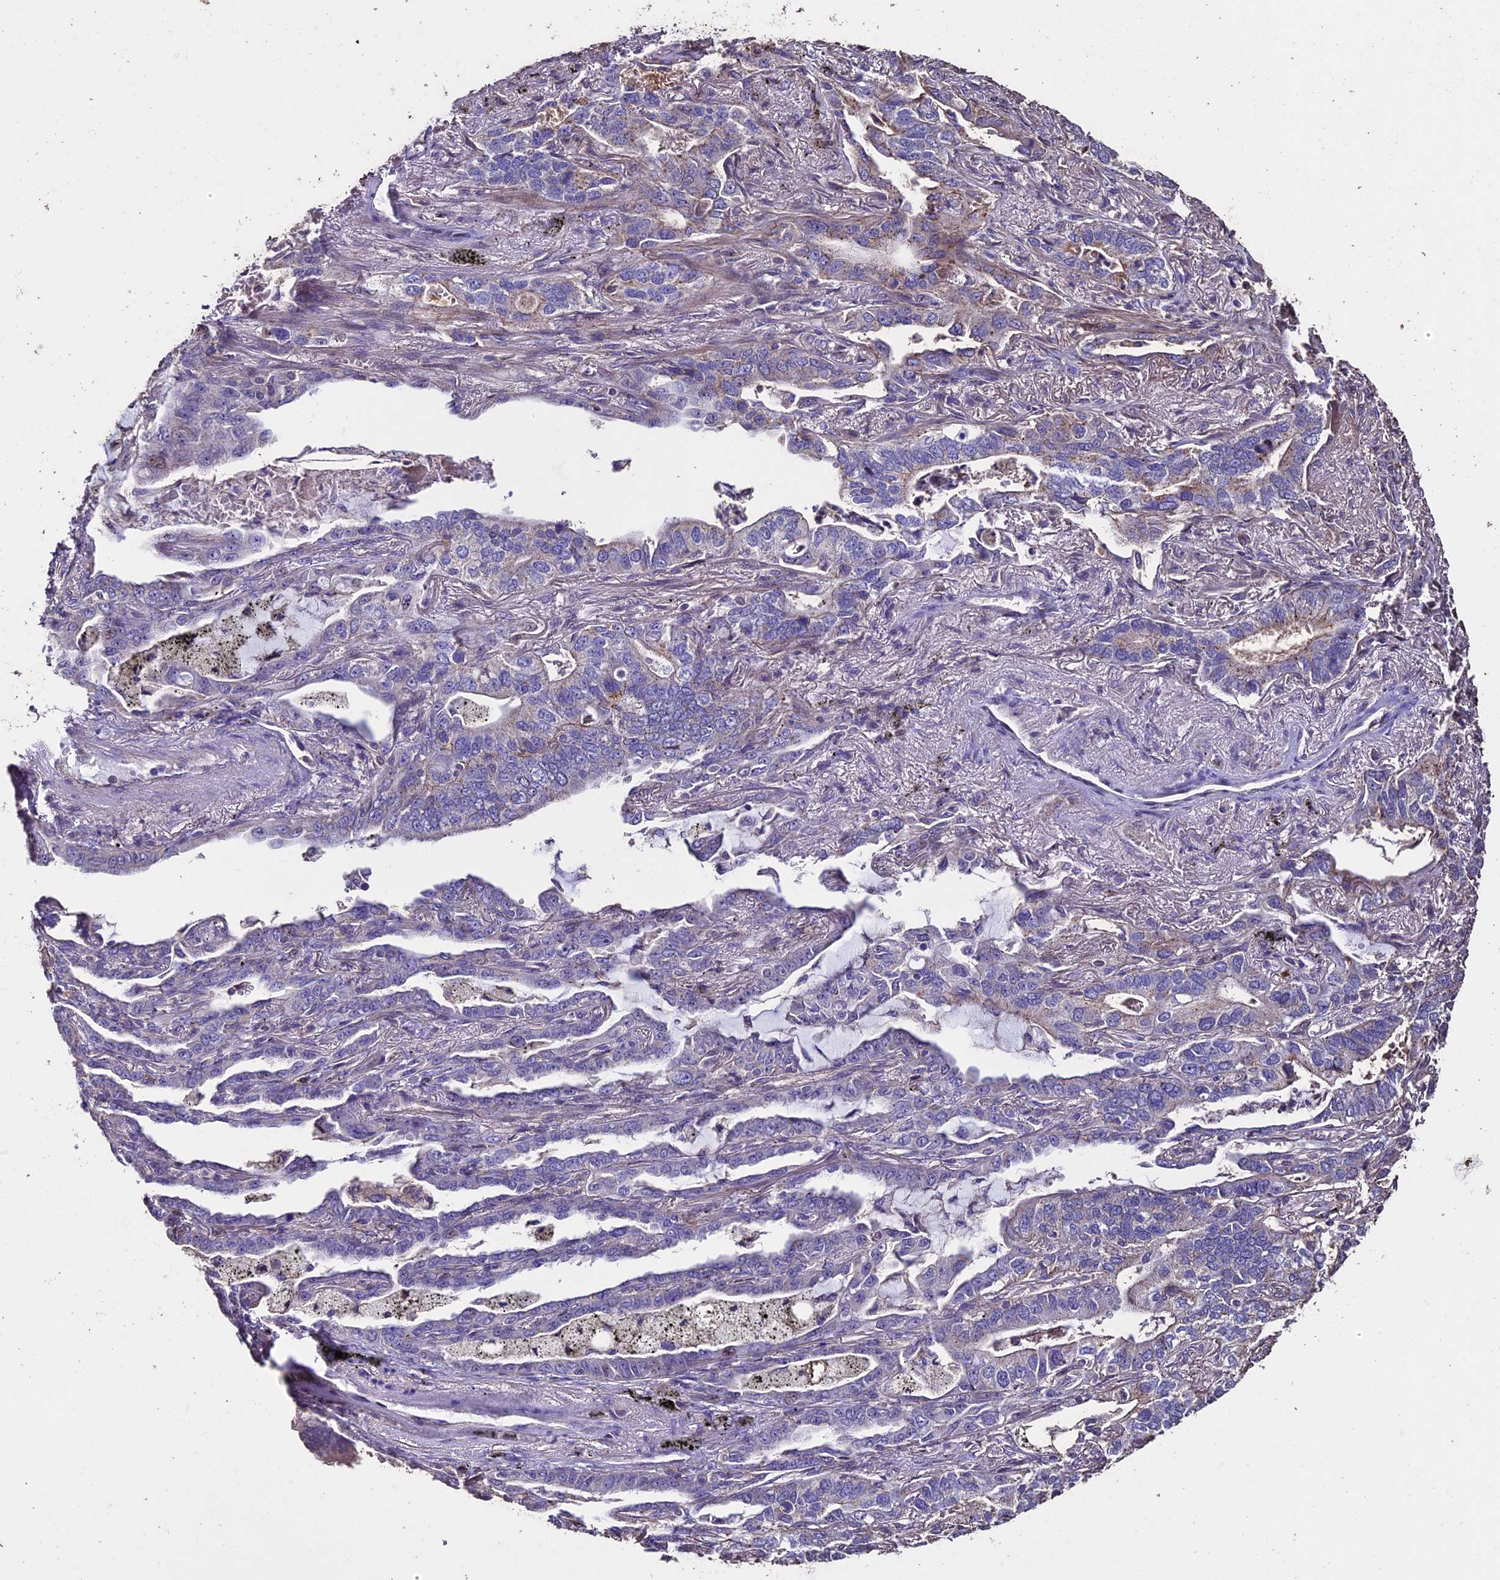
{"staining": {"intensity": "negative", "quantity": "none", "location": "none"}, "tissue": "lung cancer", "cell_type": "Tumor cells", "image_type": "cancer", "snomed": [{"axis": "morphology", "description": "Adenocarcinoma, NOS"}, {"axis": "topography", "description": "Lung"}], "caption": "DAB immunohistochemical staining of adenocarcinoma (lung) displays no significant expression in tumor cells.", "gene": "USB1", "patient": {"sex": "male", "age": 67}}